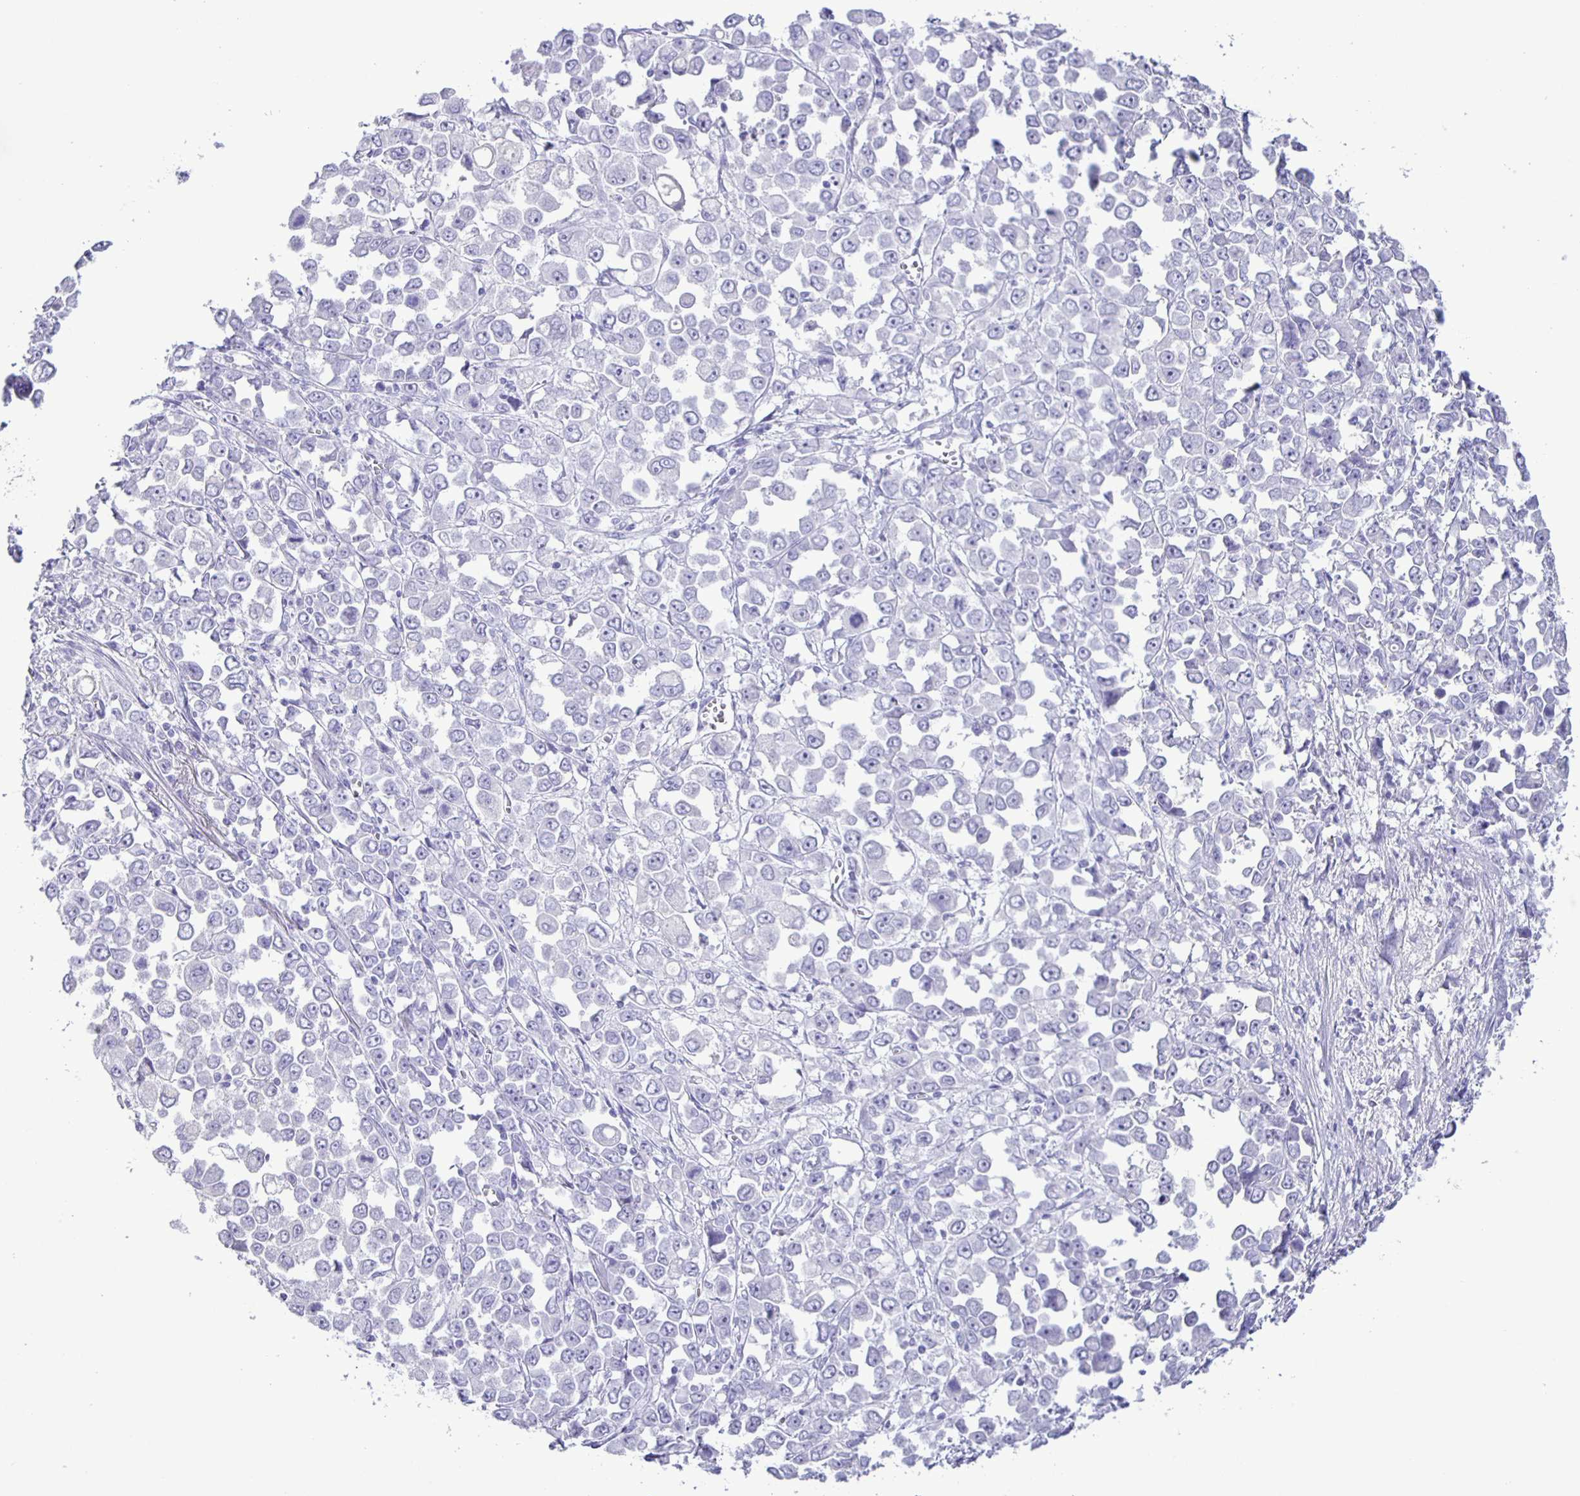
{"staining": {"intensity": "negative", "quantity": "none", "location": "none"}, "tissue": "stomach cancer", "cell_type": "Tumor cells", "image_type": "cancer", "snomed": [{"axis": "morphology", "description": "Adenocarcinoma, NOS"}, {"axis": "topography", "description": "Stomach, upper"}], "caption": "This is an IHC image of human stomach cancer (adenocarcinoma). There is no positivity in tumor cells.", "gene": "EZHIP", "patient": {"sex": "male", "age": 70}}